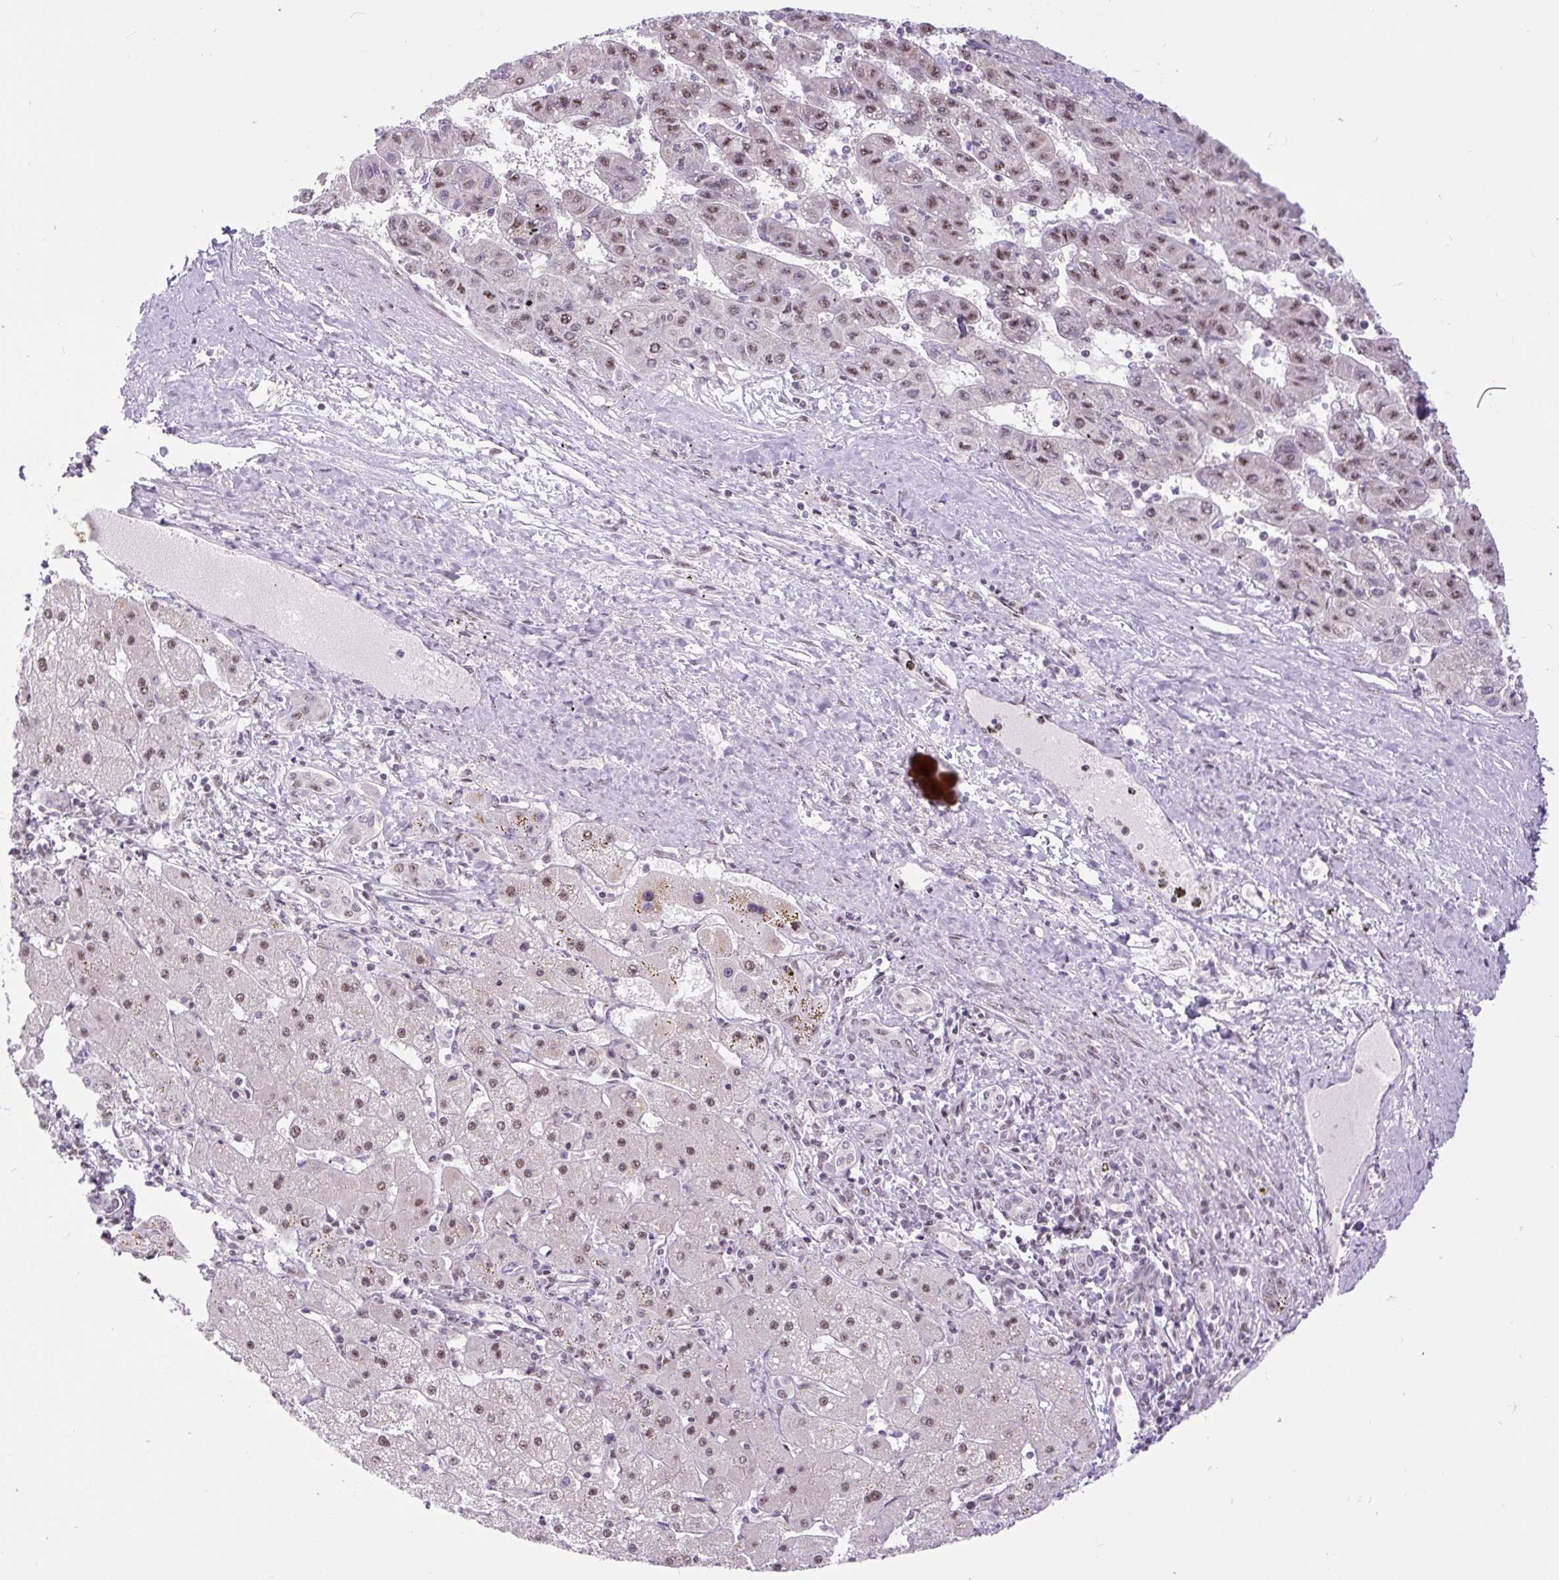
{"staining": {"intensity": "moderate", "quantity": "<25%", "location": "nuclear"}, "tissue": "liver cancer", "cell_type": "Tumor cells", "image_type": "cancer", "snomed": [{"axis": "morphology", "description": "Carcinoma, Hepatocellular, NOS"}, {"axis": "topography", "description": "Liver"}], "caption": "This is a micrograph of immunohistochemistry (IHC) staining of liver cancer, which shows moderate staining in the nuclear of tumor cells.", "gene": "SMC5", "patient": {"sex": "female", "age": 82}}